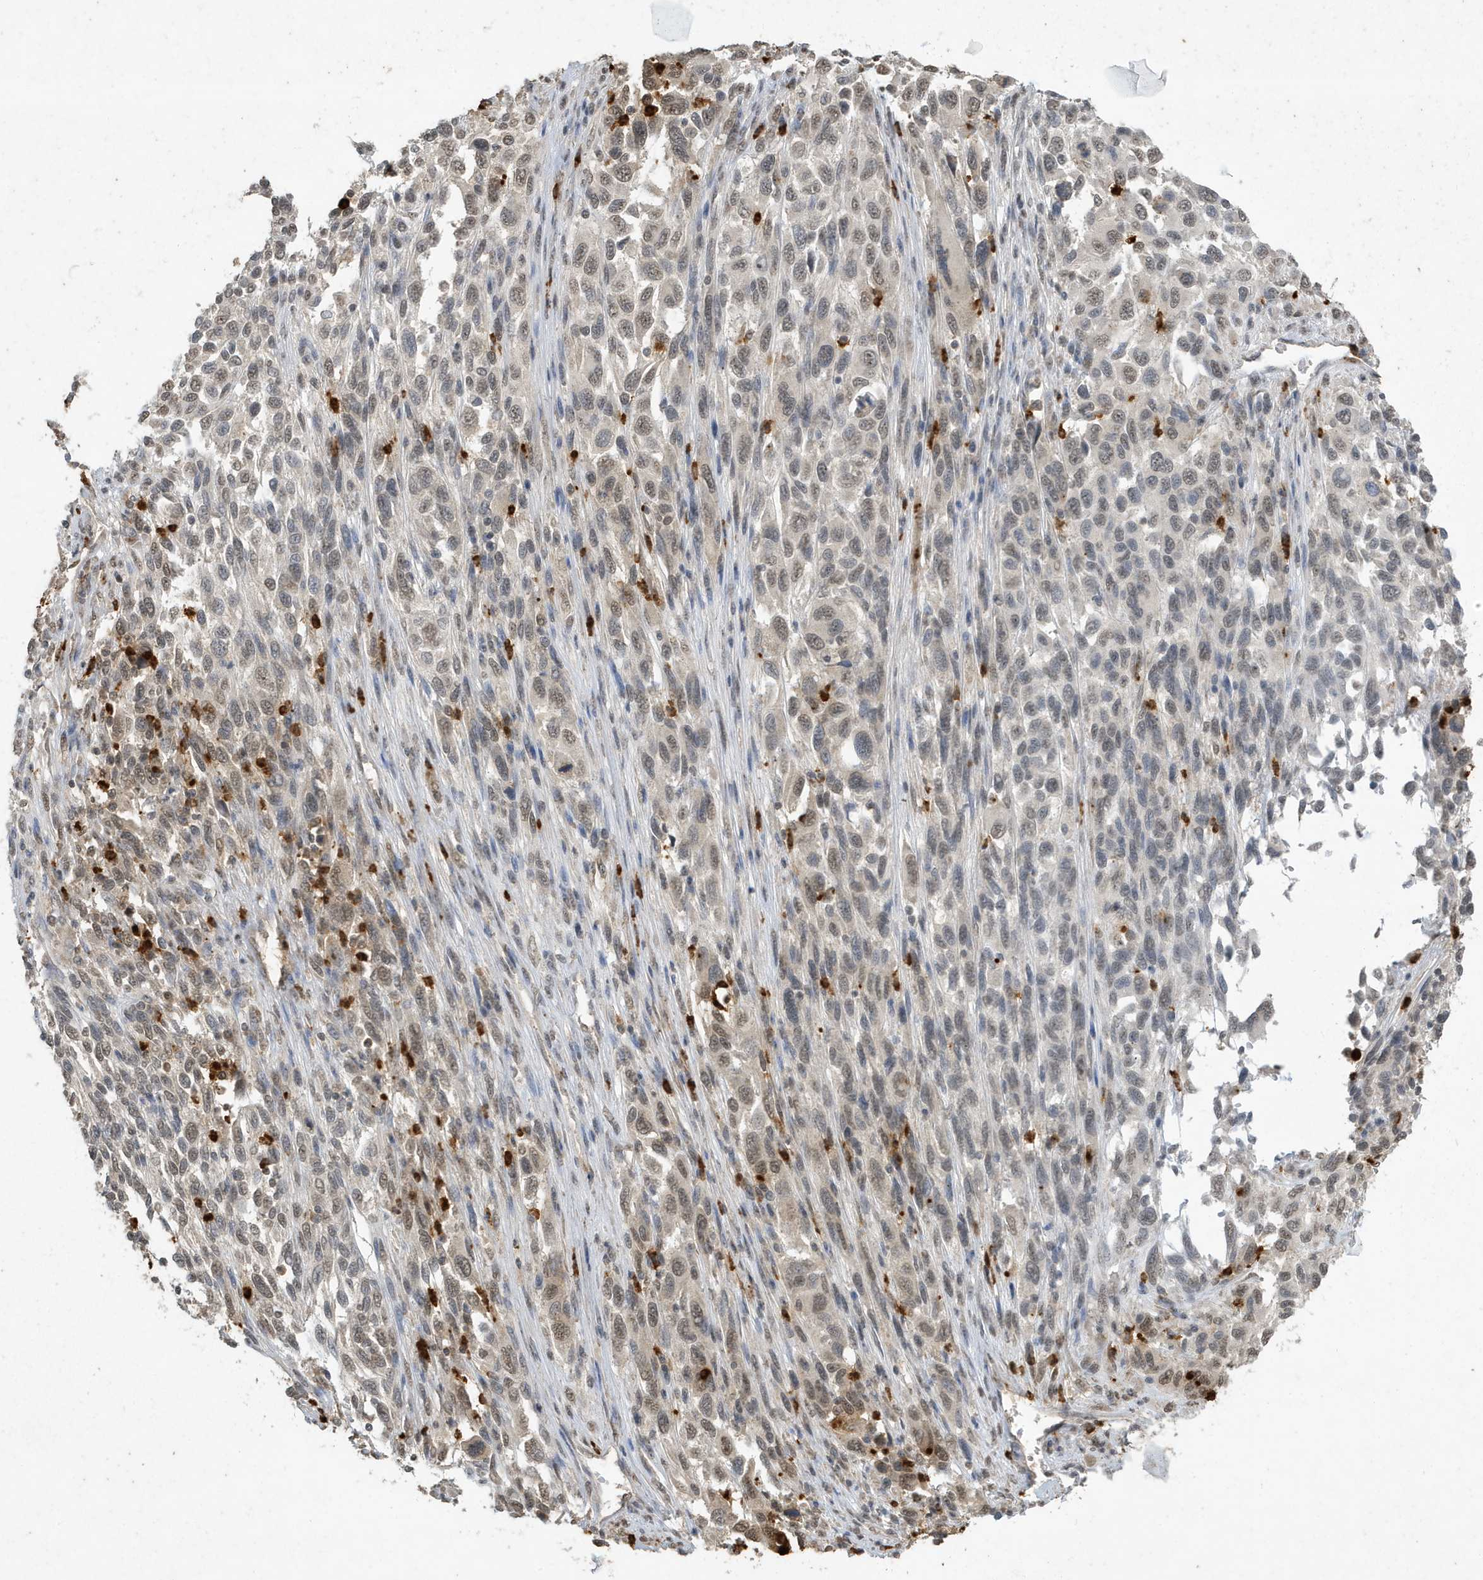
{"staining": {"intensity": "weak", "quantity": "25%-75%", "location": "nuclear"}, "tissue": "melanoma", "cell_type": "Tumor cells", "image_type": "cancer", "snomed": [{"axis": "morphology", "description": "Malignant melanoma, Metastatic site"}, {"axis": "topography", "description": "Lymph node"}], "caption": "IHC staining of melanoma, which exhibits low levels of weak nuclear expression in about 25%-75% of tumor cells indicating weak nuclear protein staining. The staining was performed using DAB (brown) for protein detection and nuclei were counterstained in hematoxylin (blue).", "gene": "DEFA1", "patient": {"sex": "male", "age": 61}}